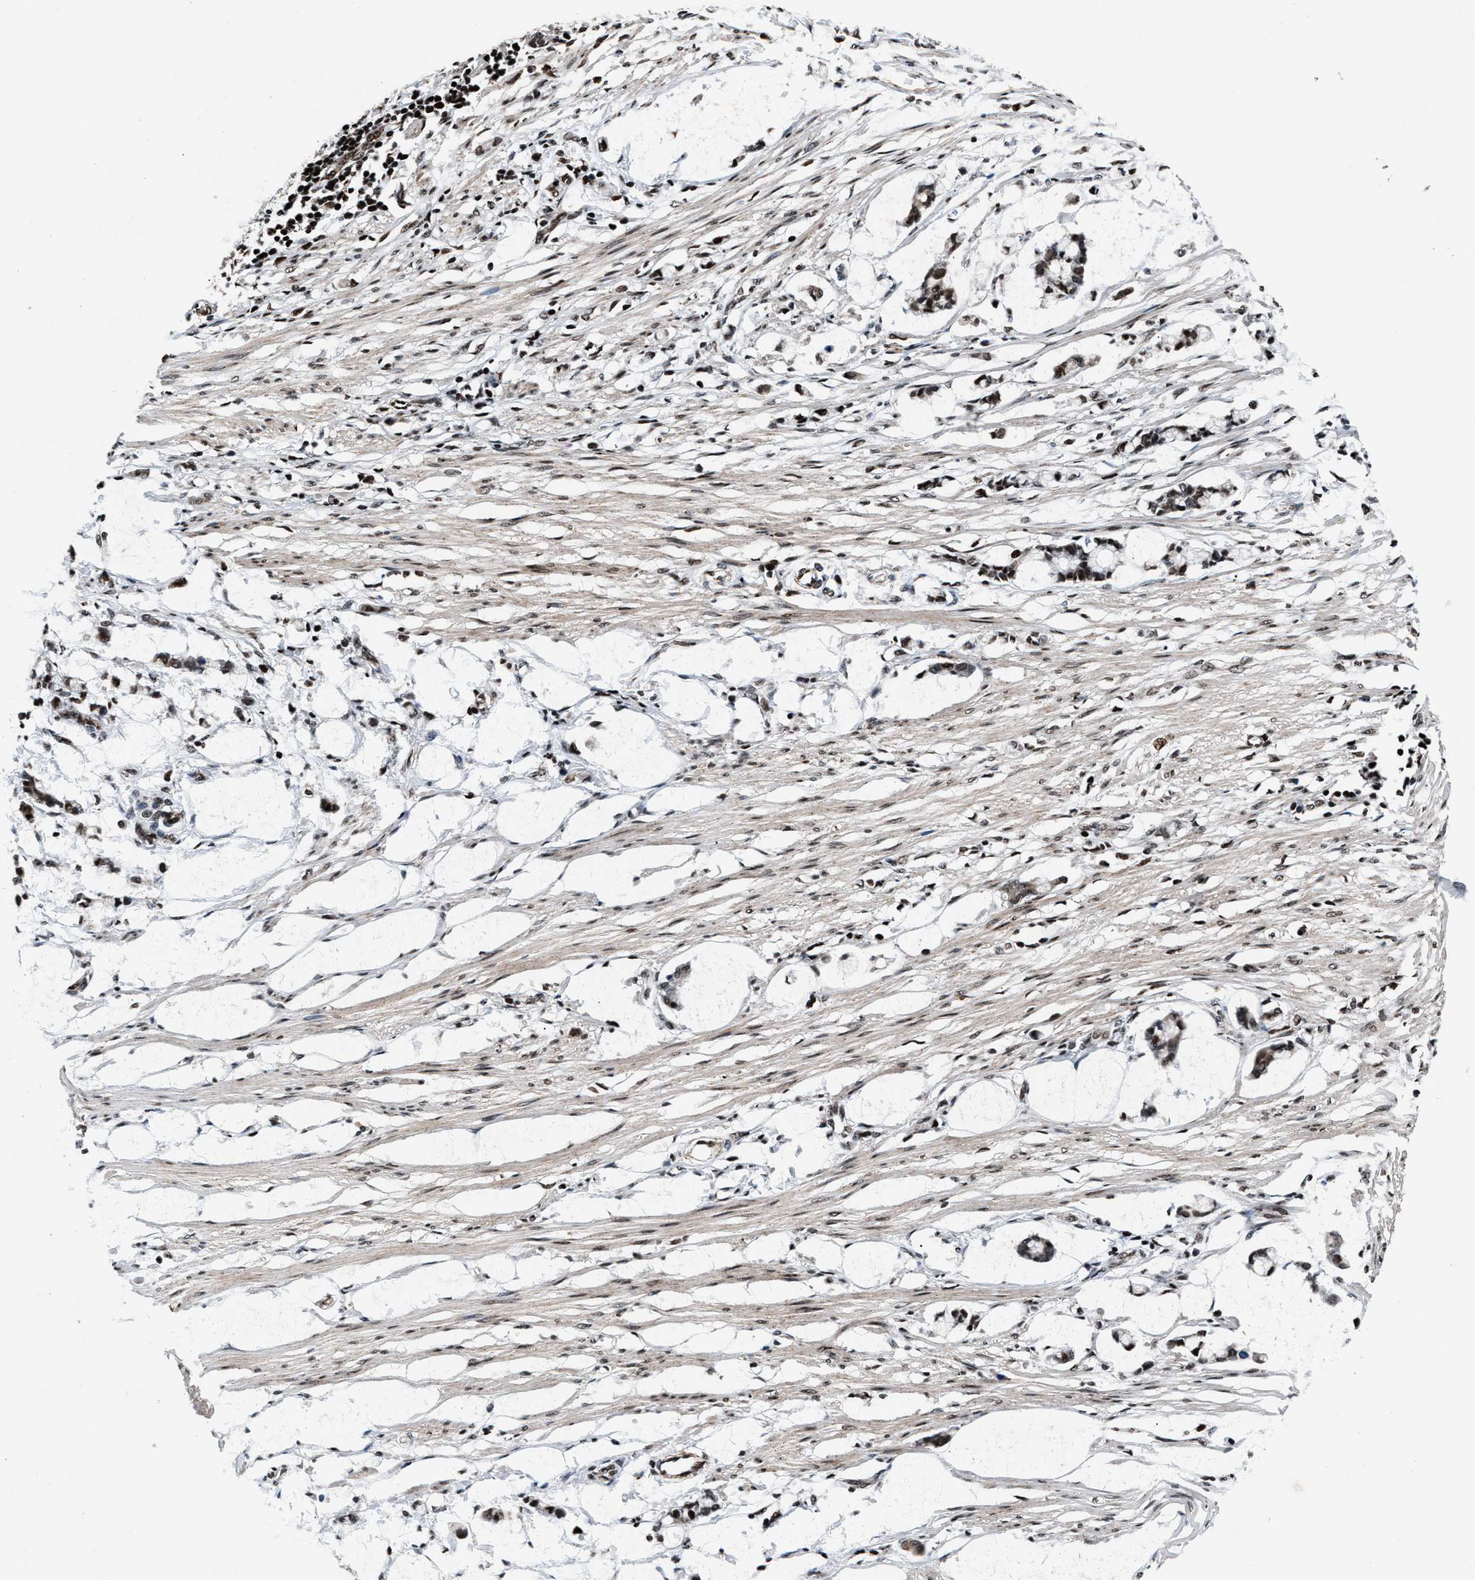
{"staining": {"intensity": "weak", "quantity": "25%-75%", "location": "nuclear"}, "tissue": "smooth muscle", "cell_type": "Smooth muscle cells", "image_type": "normal", "snomed": [{"axis": "morphology", "description": "Normal tissue, NOS"}, {"axis": "morphology", "description": "Adenocarcinoma, NOS"}, {"axis": "topography", "description": "Smooth muscle"}, {"axis": "topography", "description": "Colon"}], "caption": "A high-resolution photomicrograph shows immunohistochemistry staining of benign smooth muscle, which shows weak nuclear positivity in approximately 25%-75% of smooth muscle cells. The staining was performed using DAB to visualize the protein expression in brown, while the nuclei were stained in blue with hematoxylin (Magnification: 20x).", "gene": "PRRC2B", "patient": {"sex": "male", "age": 14}}